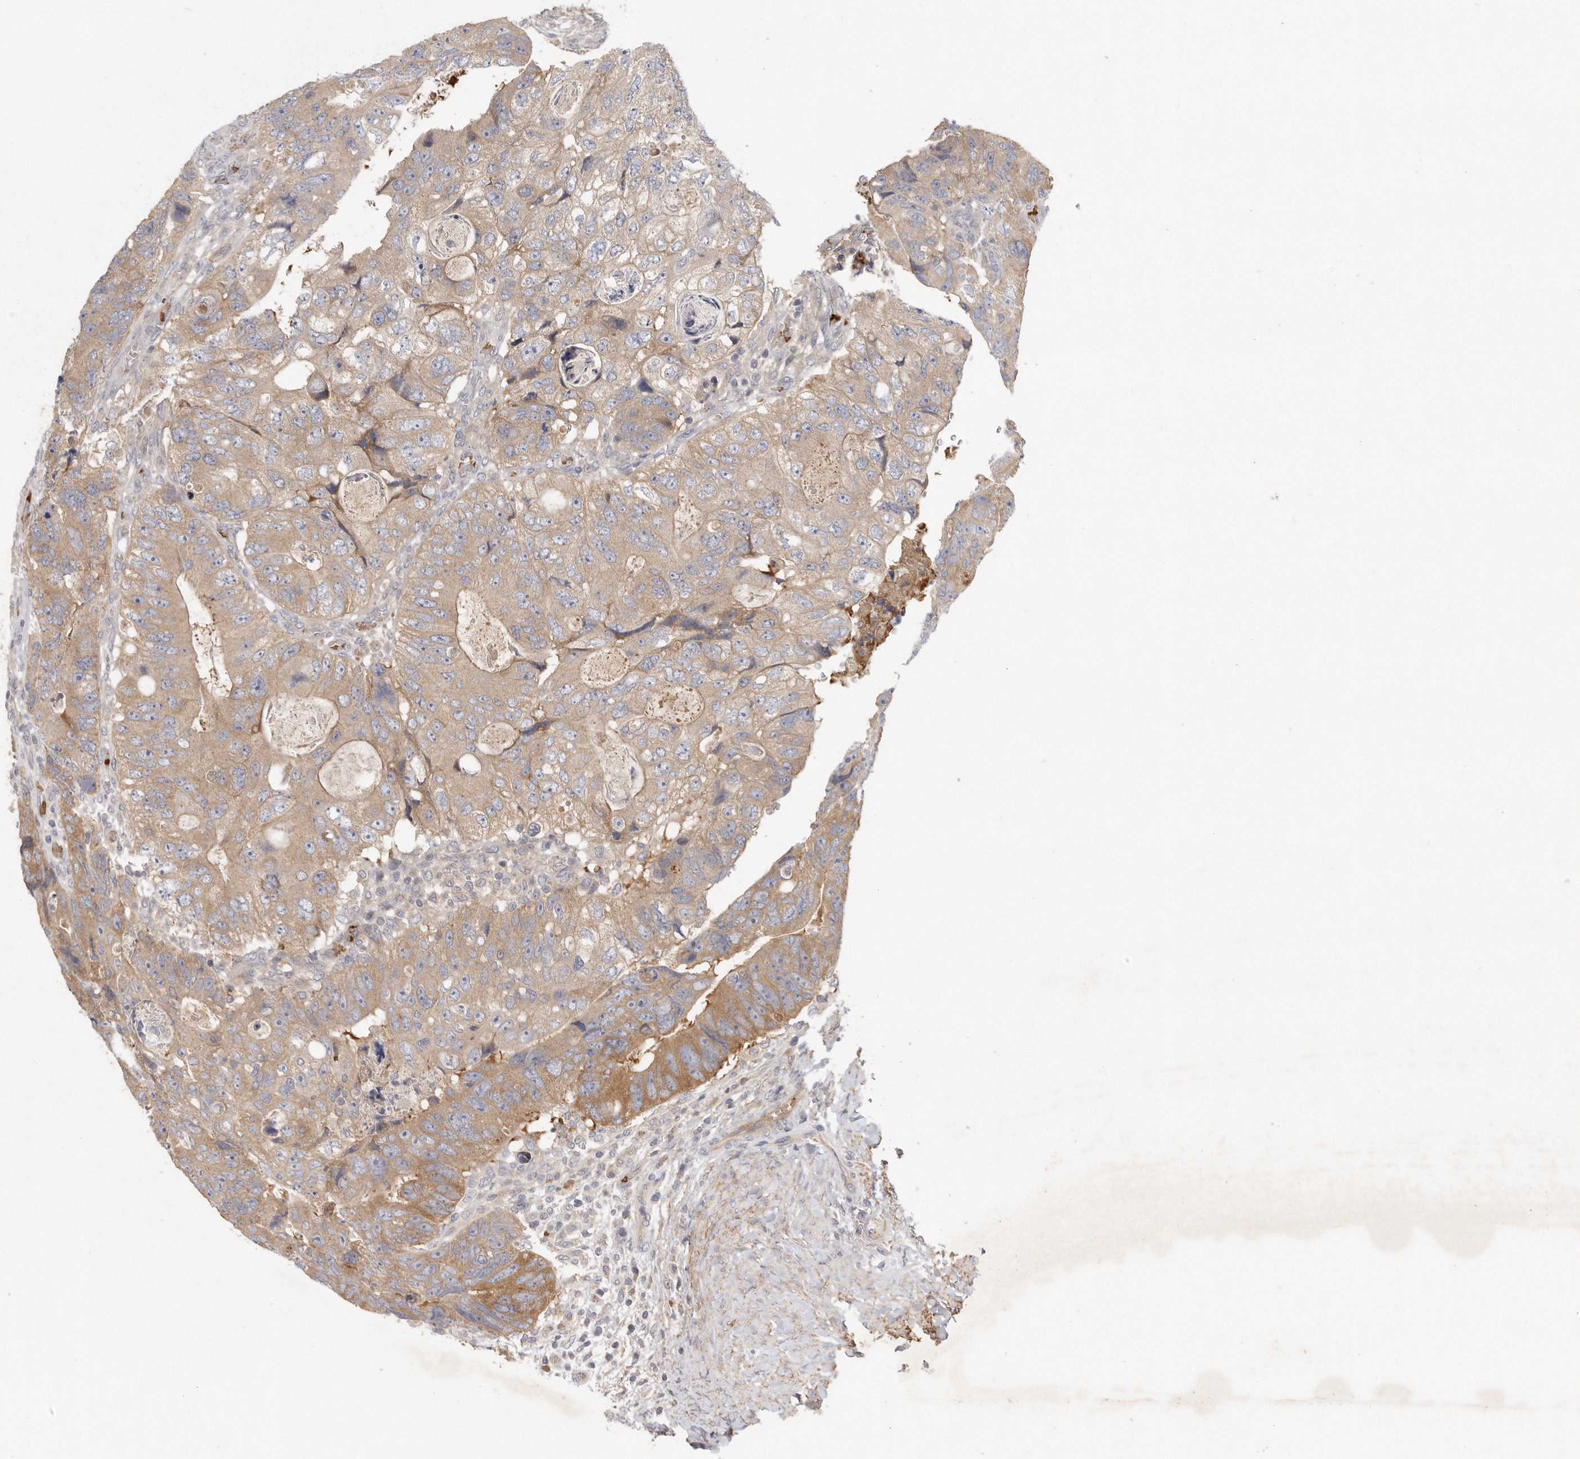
{"staining": {"intensity": "moderate", "quantity": ">75%", "location": "cytoplasmic/membranous"}, "tissue": "colorectal cancer", "cell_type": "Tumor cells", "image_type": "cancer", "snomed": [{"axis": "morphology", "description": "Adenocarcinoma, NOS"}, {"axis": "topography", "description": "Rectum"}], "caption": "This is a micrograph of IHC staining of colorectal cancer, which shows moderate staining in the cytoplasmic/membranous of tumor cells.", "gene": "CFAP298", "patient": {"sex": "male", "age": 59}}